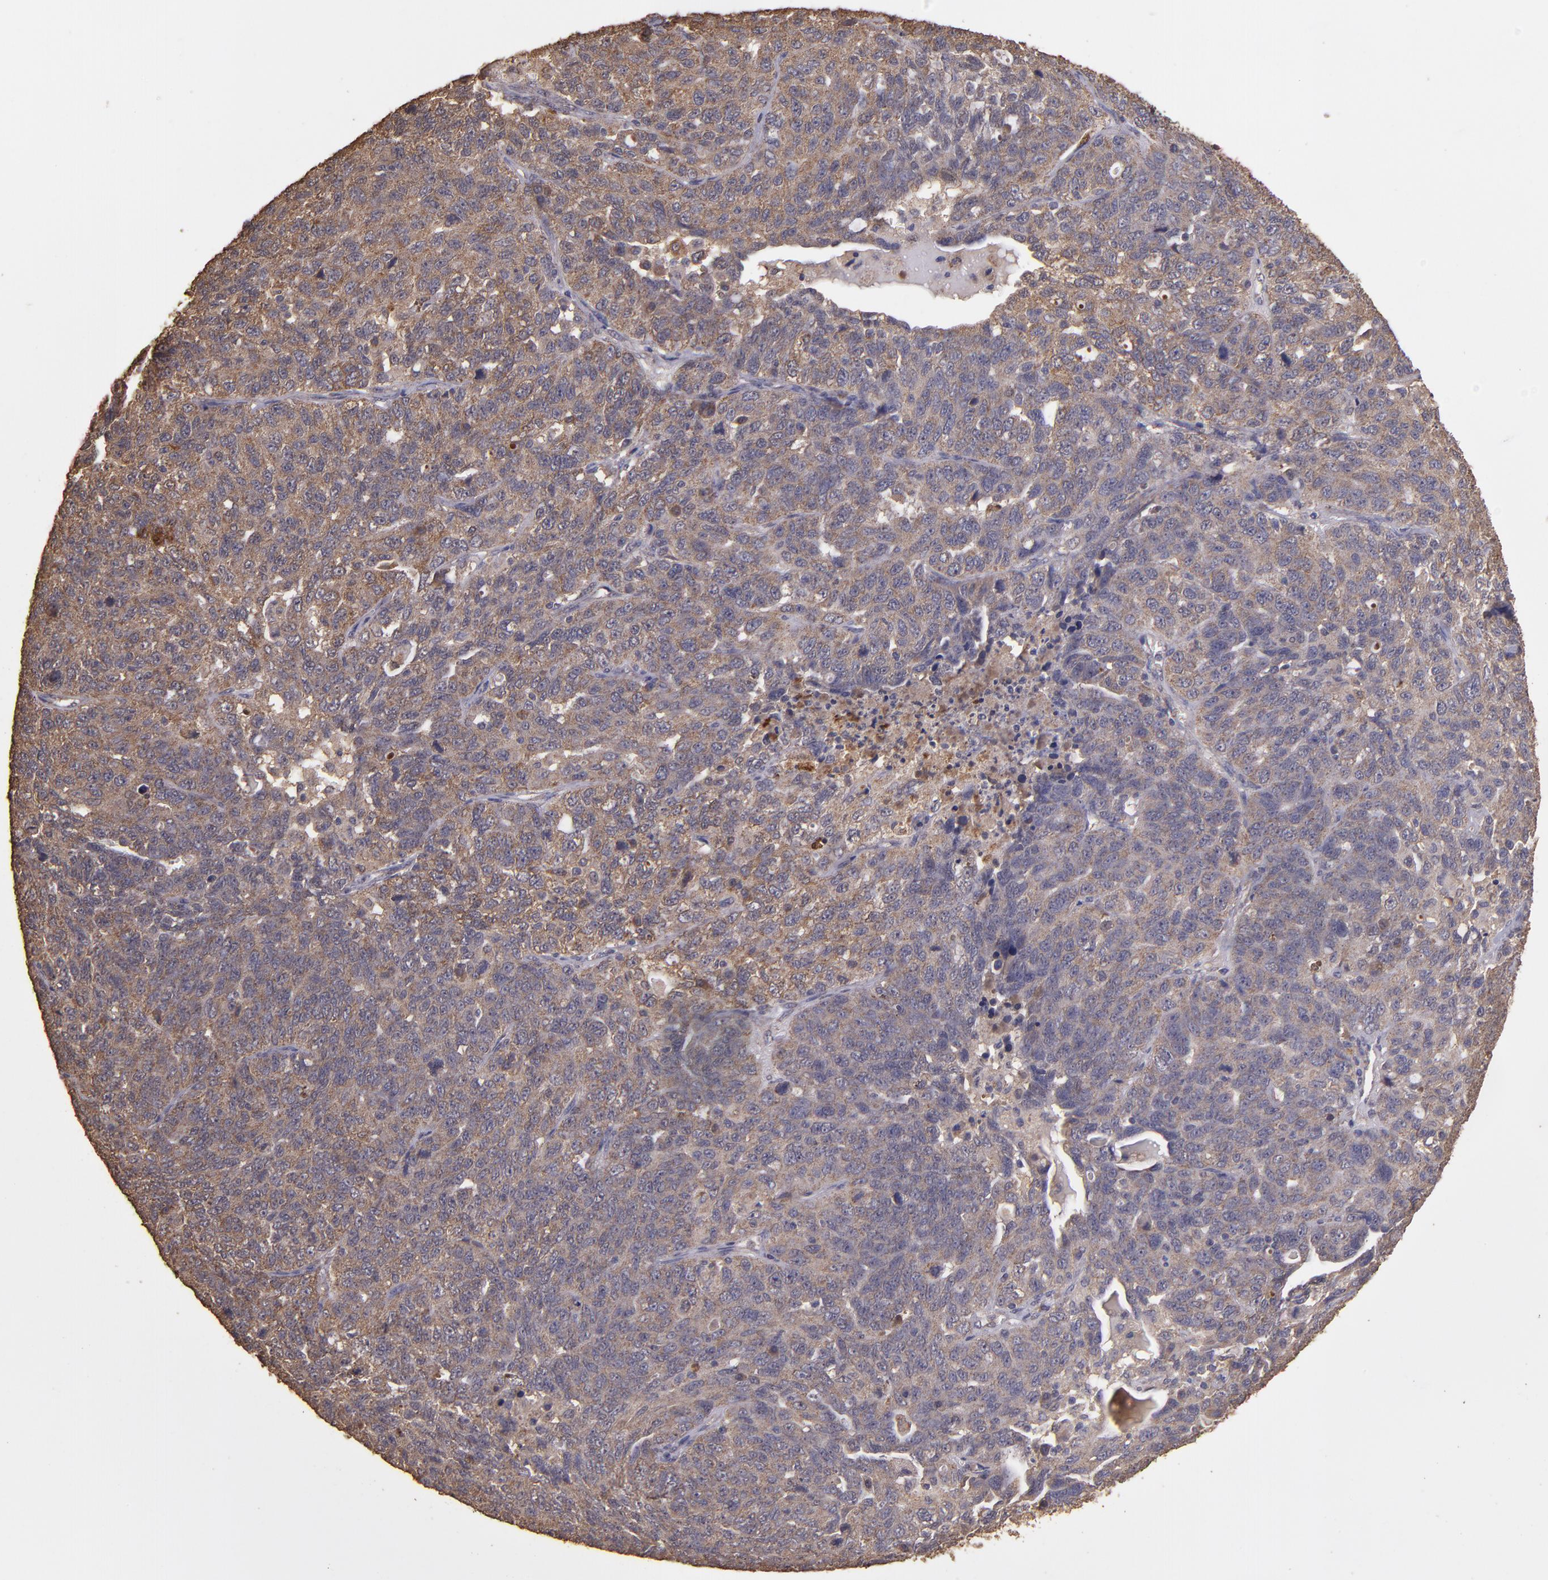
{"staining": {"intensity": "moderate", "quantity": ">75%", "location": "cytoplasmic/membranous,nuclear"}, "tissue": "ovarian cancer", "cell_type": "Tumor cells", "image_type": "cancer", "snomed": [{"axis": "morphology", "description": "Cystadenocarcinoma, serous, NOS"}, {"axis": "topography", "description": "Ovary"}], "caption": "Immunohistochemical staining of human ovarian cancer (serous cystadenocarcinoma) shows moderate cytoplasmic/membranous and nuclear protein expression in approximately >75% of tumor cells. (Stains: DAB in brown, nuclei in blue, Microscopy: brightfield microscopy at high magnification).", "gene": "HECTD1", "patient": {"sex": "female", "age": 71}}